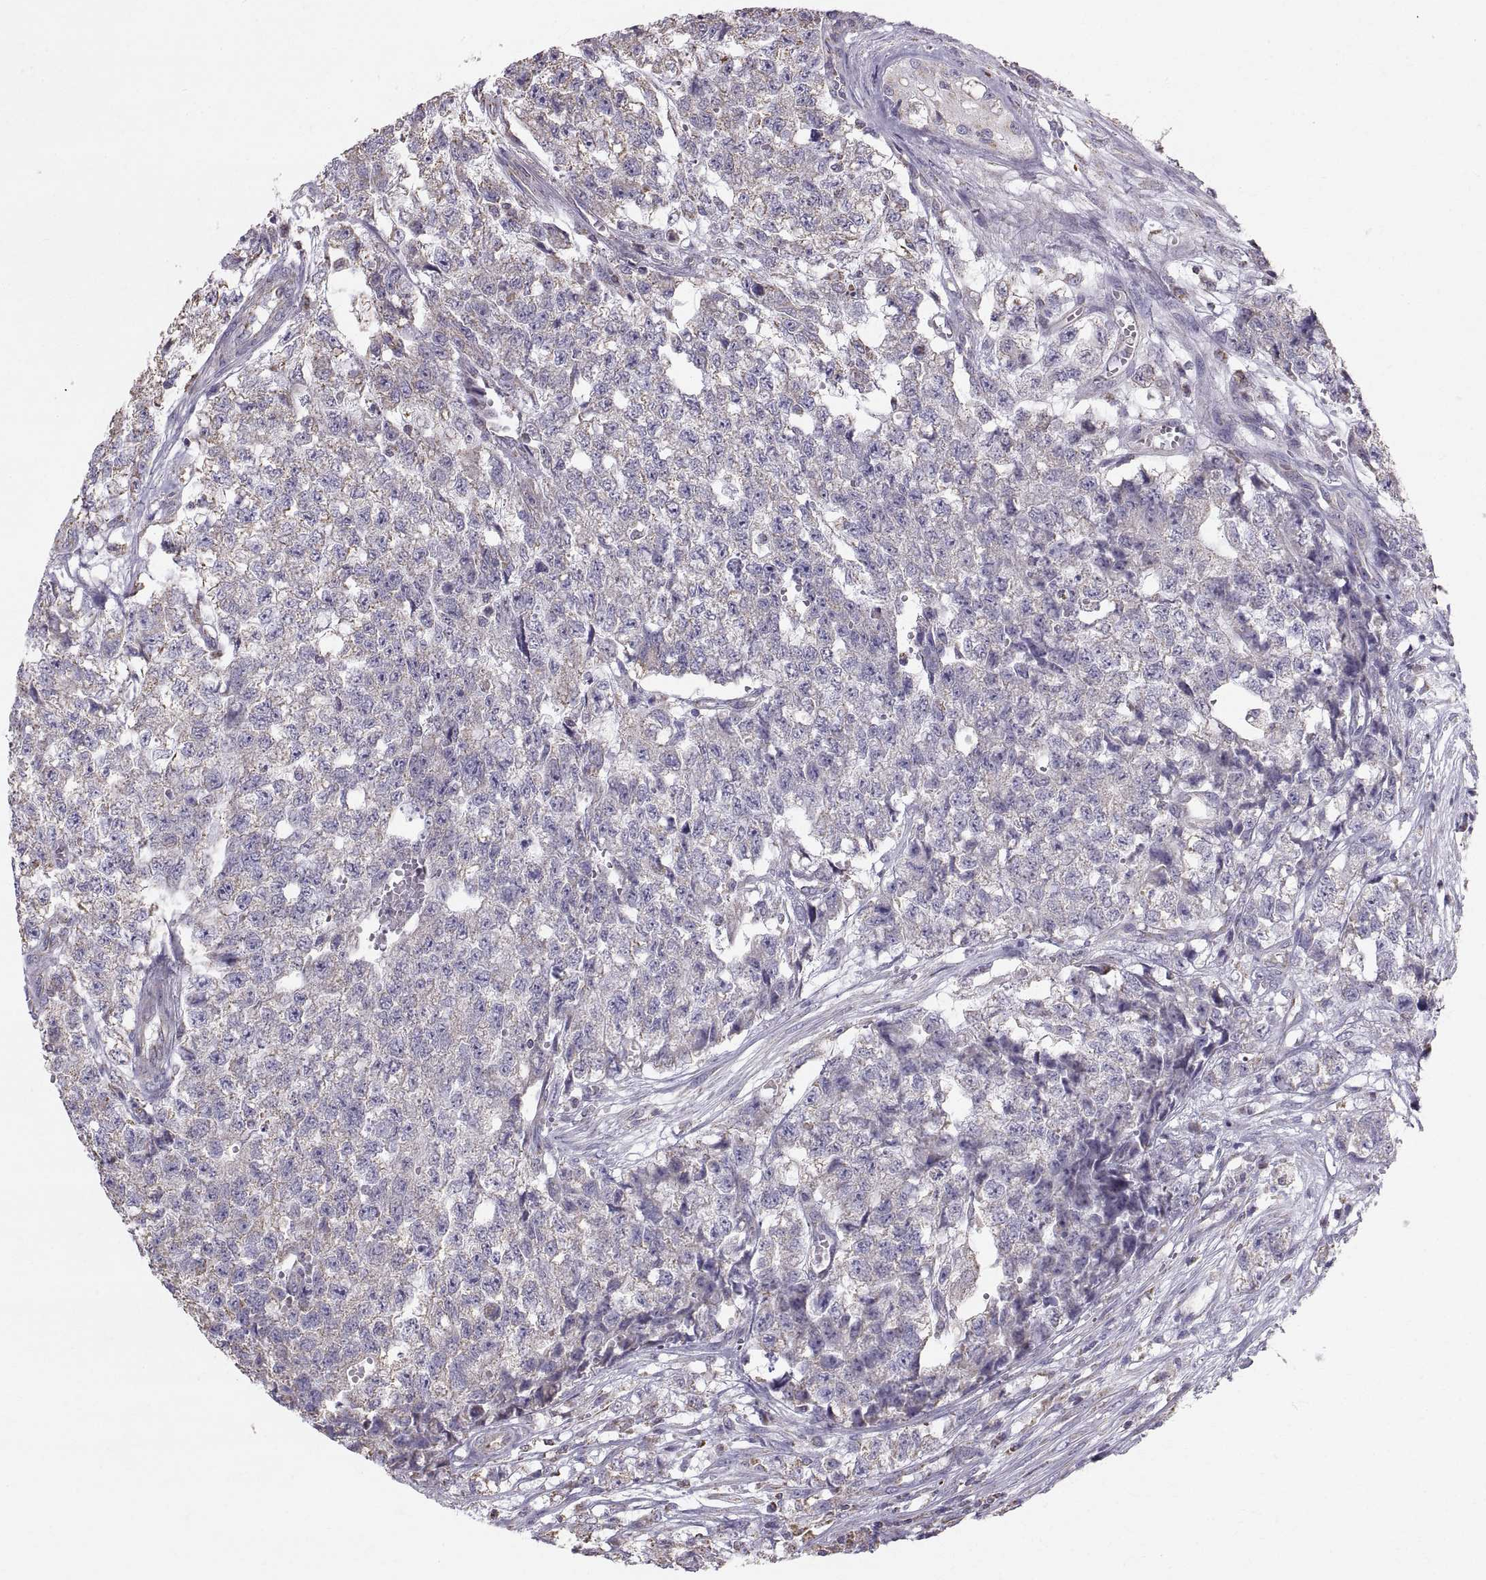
{"staining": {"intensity": "weak", "quantity": "<25%", "location": "cytoplasmic/membranous"}, "tissue": "testis cancer", "cell_type": "Tumor cells", "image_type": "cancer", "snomed": [{"axis": "morphology", "description": "Seminoma, NOS"}, {"axis": "morphology", "description": "Carcinoma, Embryonal, NOS"}, {"axis": "topography", "description": "Testis"}], "caption": "This is an IHC histopathology image of embryonal carcinoma (testis). There is no expression in tumor cells.", "gene": "STMND1", "patient": {"sex": "male", "age": 22}}